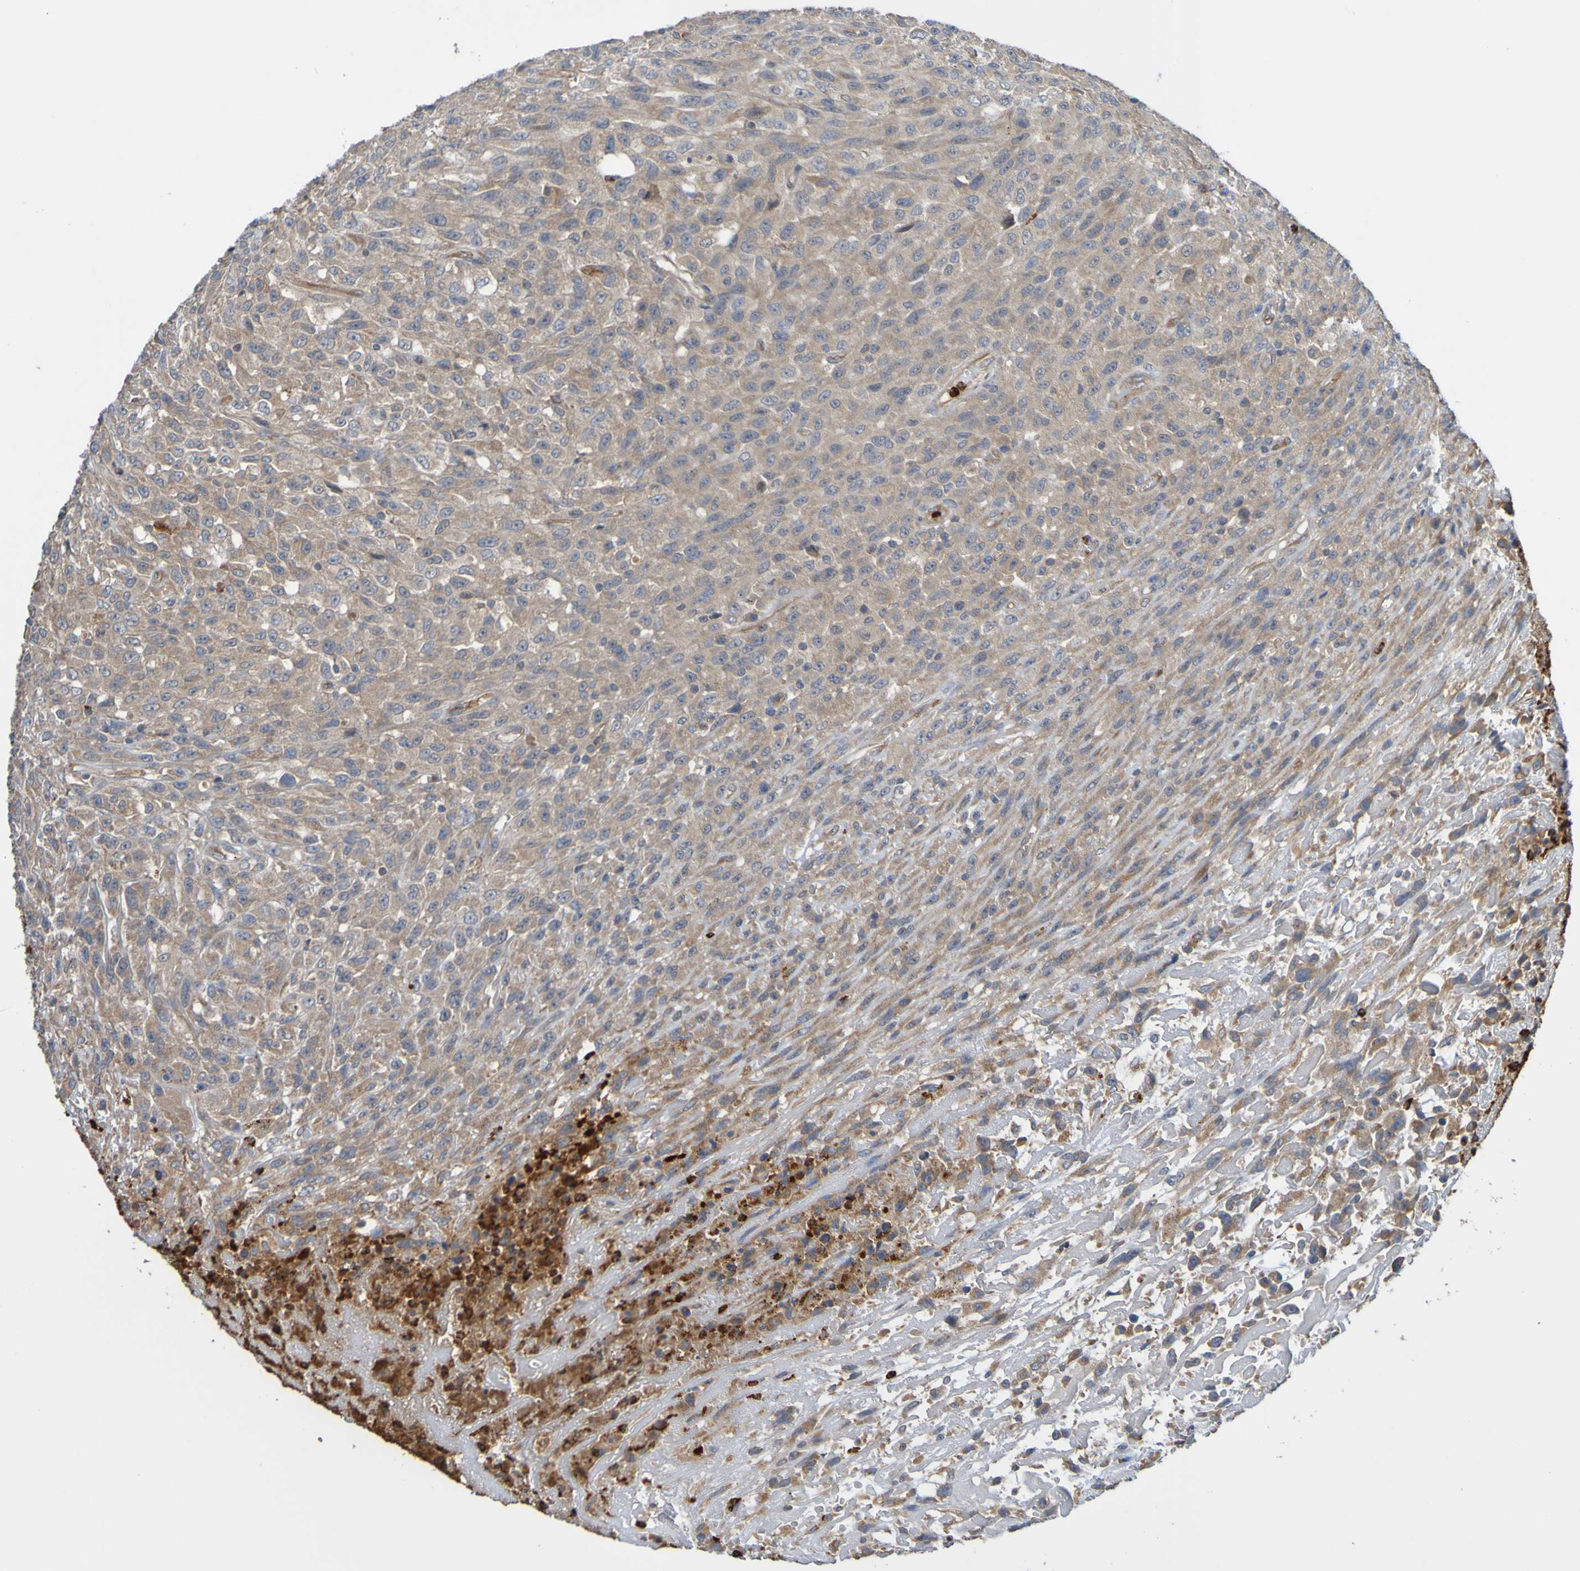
{"staining": {"intensity": "moderate", "quantity": ">75%", "location": "cytoplasmic/membranous"}, "tissue": "urothelial cancer", "cell_type": "Tumor cells", "image_type": "cancer", "snomed": [{"axis": "morphology", "description": "Urothelial carcinoma, High grade"}, {"axis": "topography", "description": "Urinary bladder"}], "caption": "A high-resolution photomicrograph shows IHC staining of urothelial cancer, which displays moderate cytoplasmic/membranous positivity in about >75% of tumor cells. Using DAB (3,3'-diaminobenzidine) (brown) and hematoxylin (blue) stains, captured at high magnification using brightfield microscopy.", "gene": "ST8SIA6", "patient": {"sex": "male", "age": 66}}